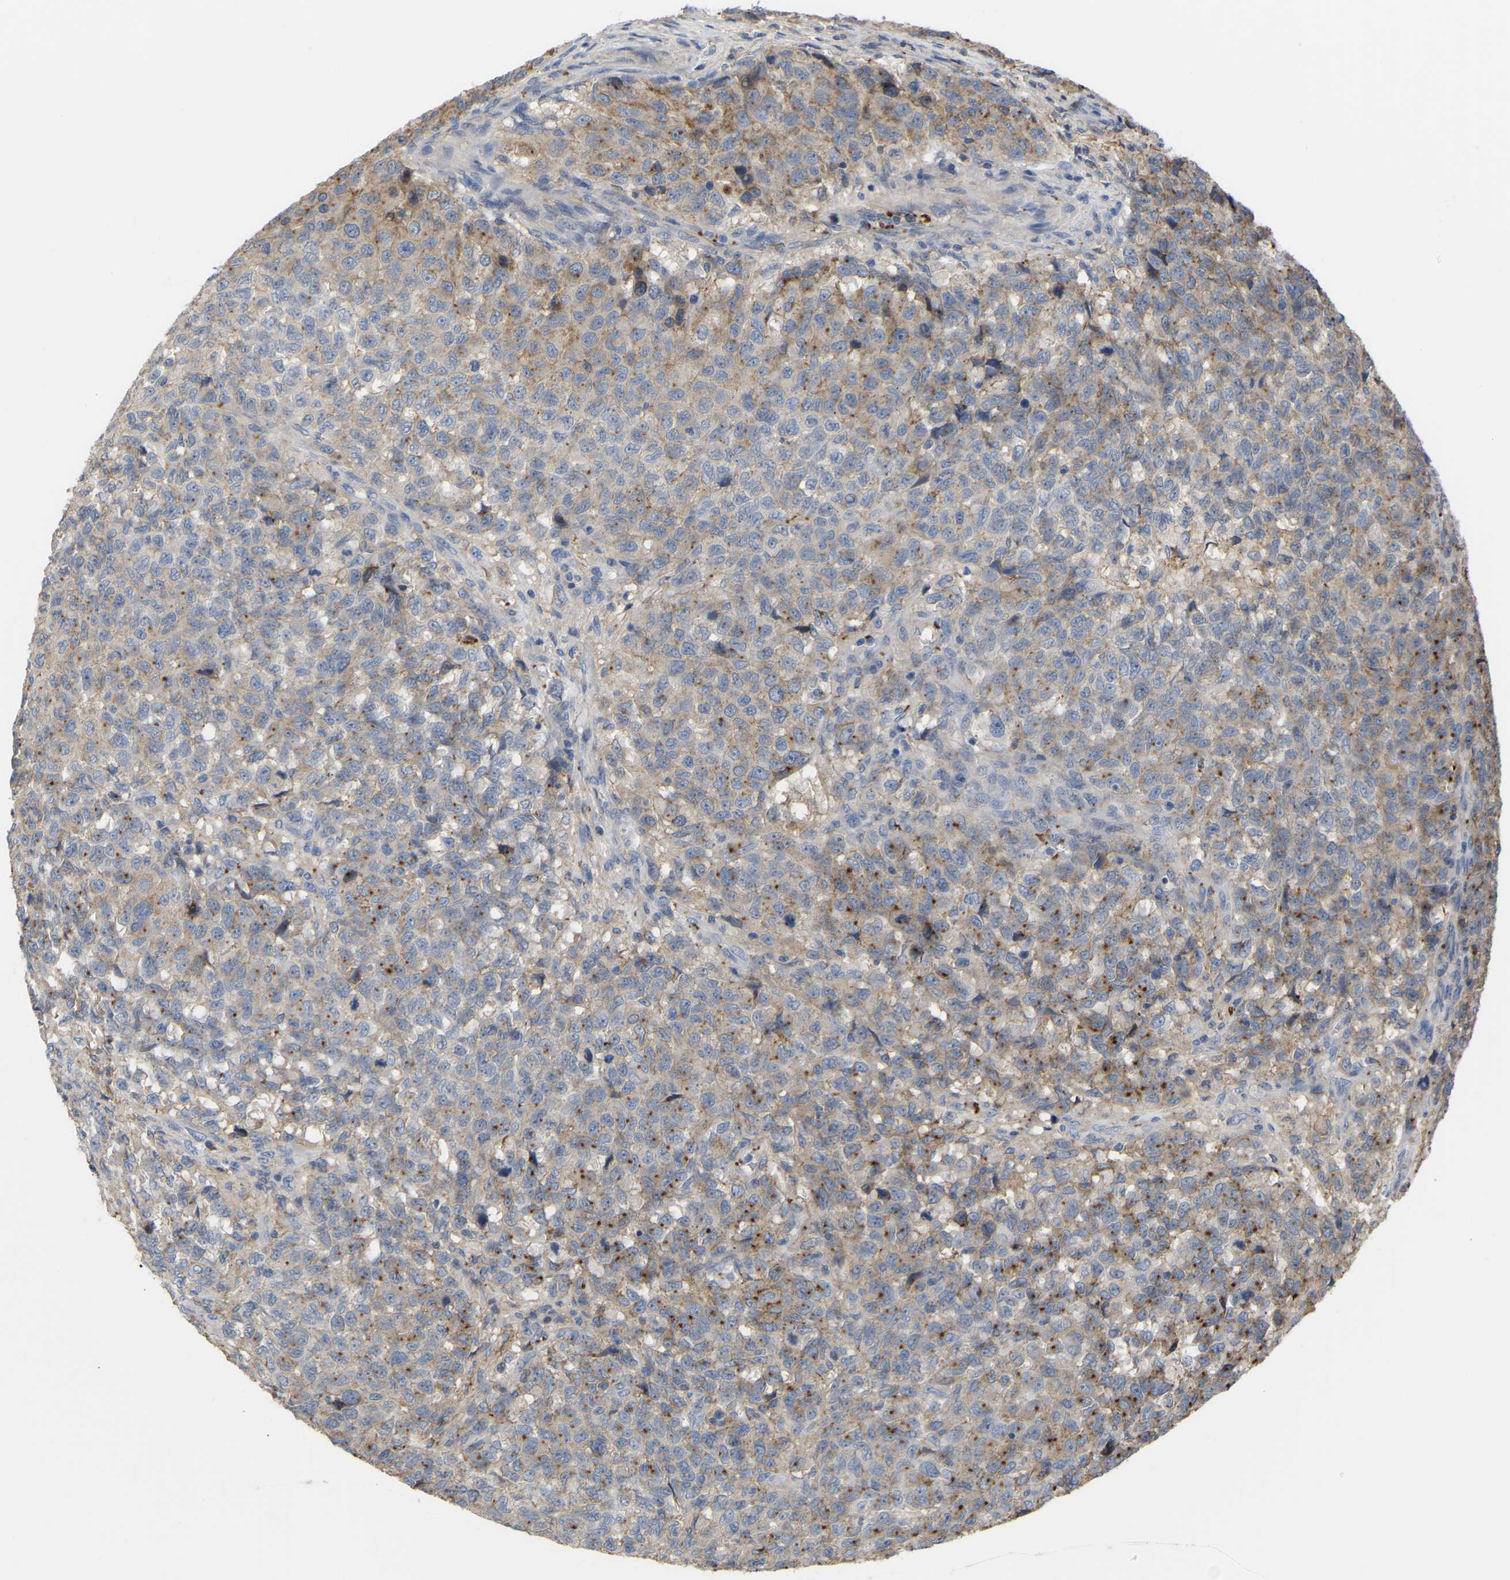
{"staining": {"intensity": "moderate", "quantity": ">75%", "location": "cytoplasmic/membranous"}, "tissue": "testis cancer", "cell_type": "Tumor cells", "image_type": "cancer", "snomed": [{"axis": "morphology", "description": "Seminoma, NOS"}, {"axis": "topography", "description": "Testis"}], "caption": "This is a photomicrograph of immunohistochemistry (IHC) staining of testis cancer, which shows moderate expression in the cytoplasmic/membranous of tumor cells.", "gene": "ZNF449", "patient": {"sex": "male", "age": 59}}